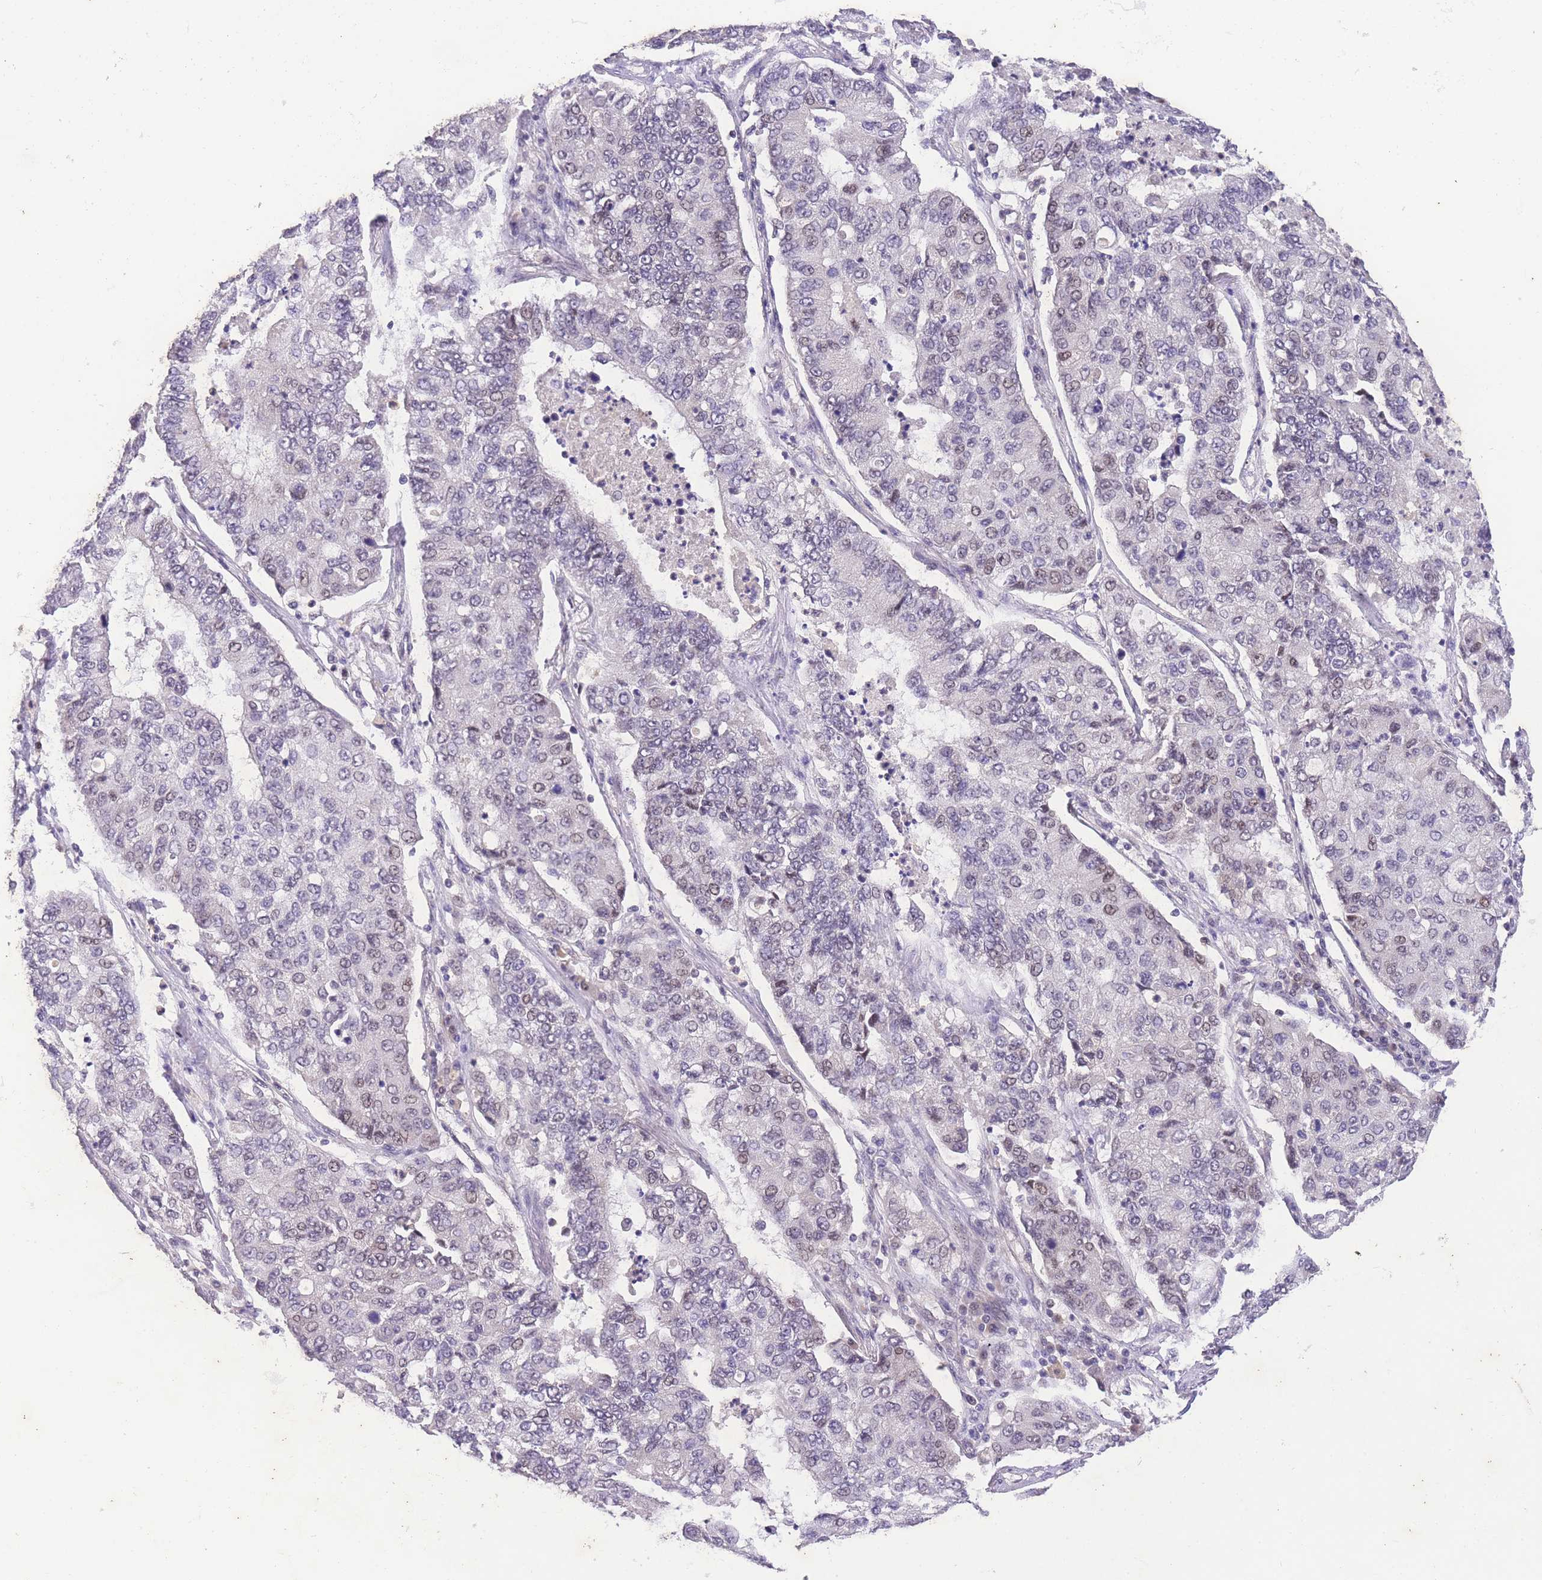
{"staining": {"intensity": "negative", "quantity": "none", "location": "none"}, "tissue": "lung cancer", "cell_type": "Tumor cells", "image_type": "cancer", "snomed": [{"axis": "morphology", "description": "Squamous cell carcinoma, NOS"}, {"axis": "topography", "description": "Lung"}], "caption": "There is no significant staining in tumor cells of squamous cell carcinoma (lung).", "gene": "SLC35F2", "patient": {"sex": "male", "age": 74}}